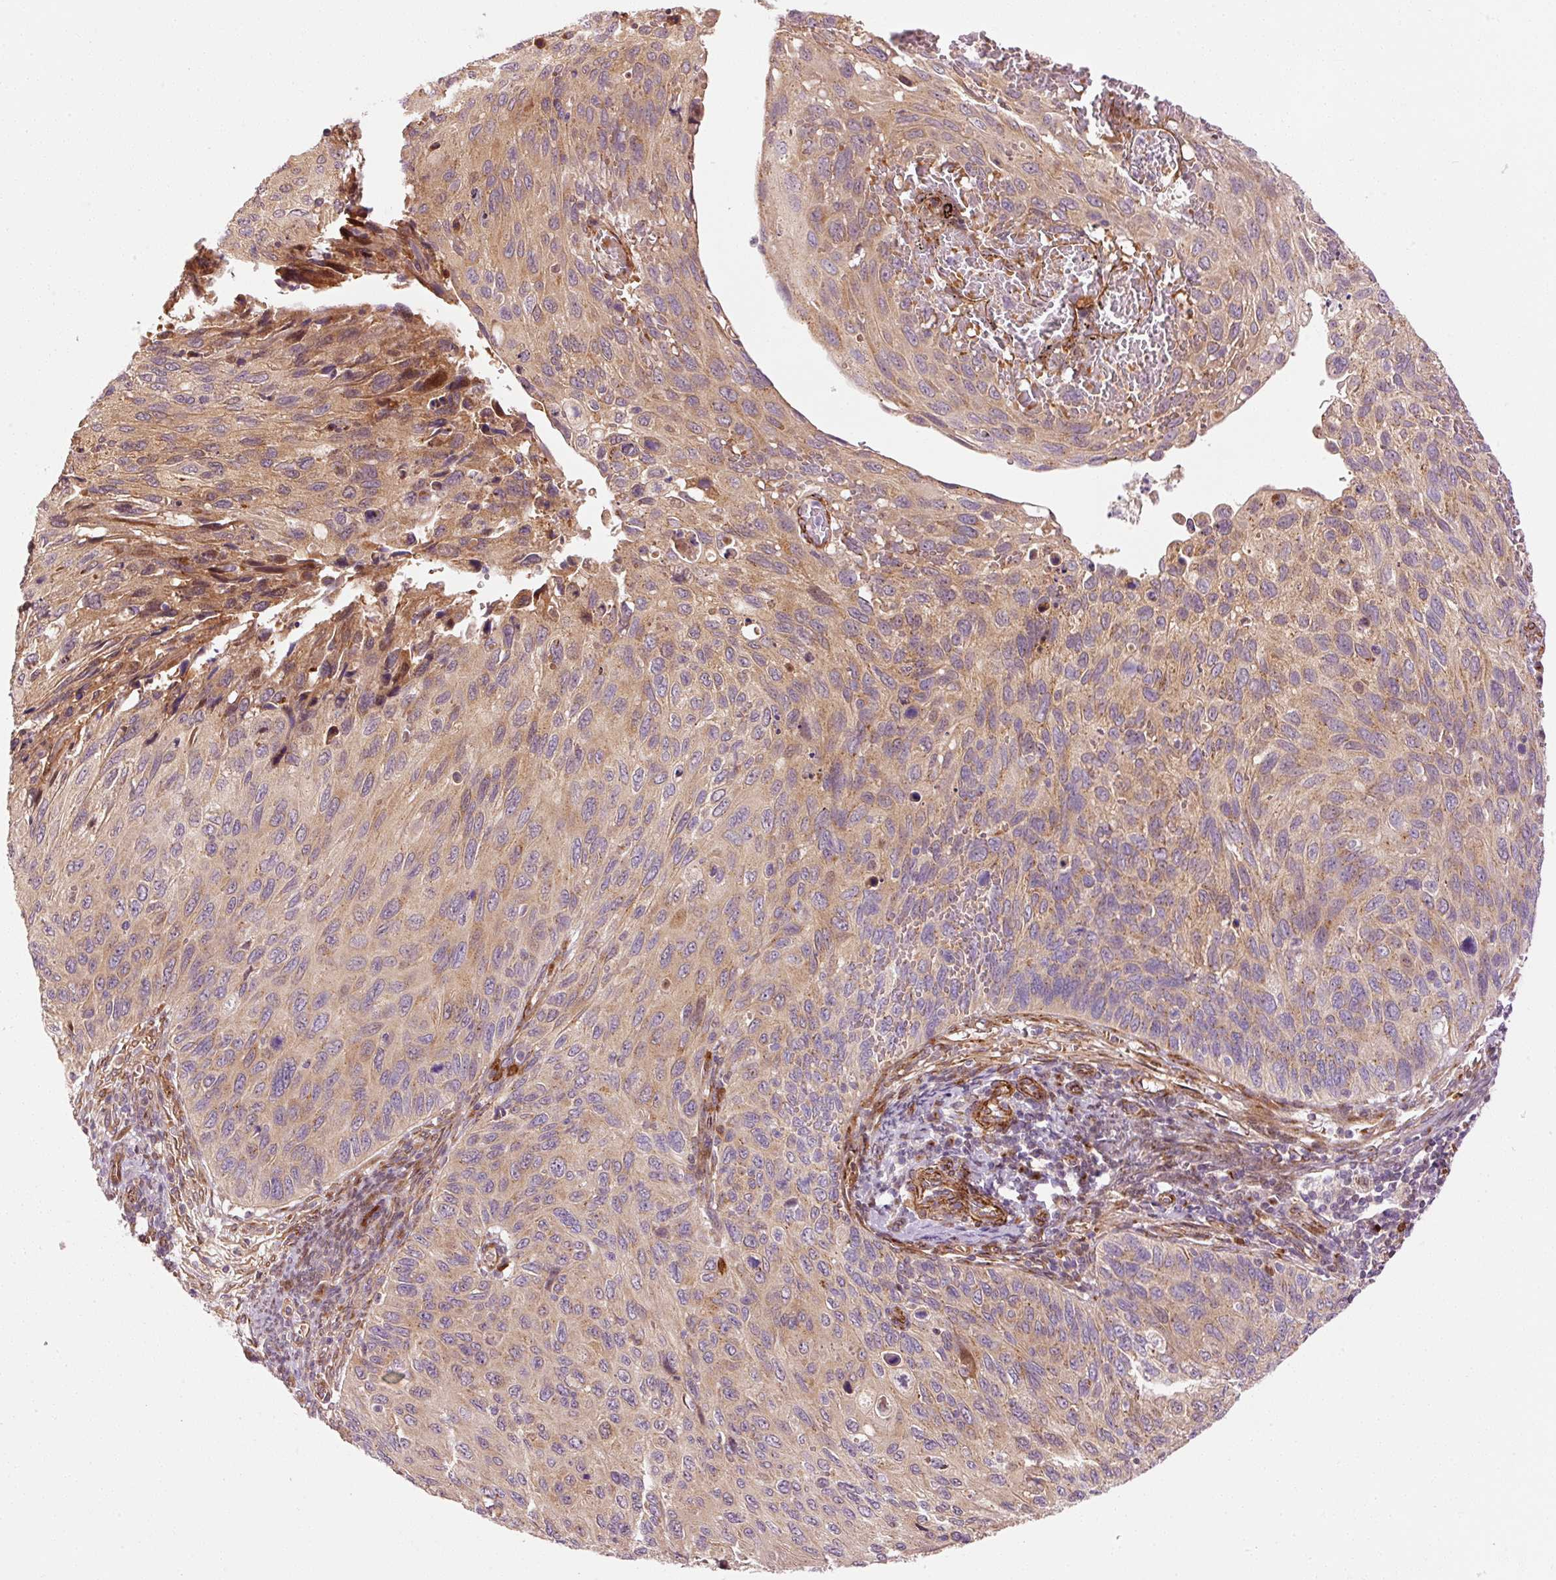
{"staining": {"intensity": "moderate", "quantity": ">75%", "location": "cytoplasmic/membranous"}, "tissue": "cervical cancer", "cell_type": "Tumor cells", "image_type": "cancer", "snomed": [{"axis": "morphology", "description": "Squamous cell carcinoma, NOS"}, {"axis": "topography", "description": "Cervix"}], "caption": "Squamous cell carcinoma (cervical) stained for a protein shows moderate cytoplasmic/membranous positivity in tumor cells.", "gene": "PPP1R14B", "patient": {"sex": "female", "age": 70}}